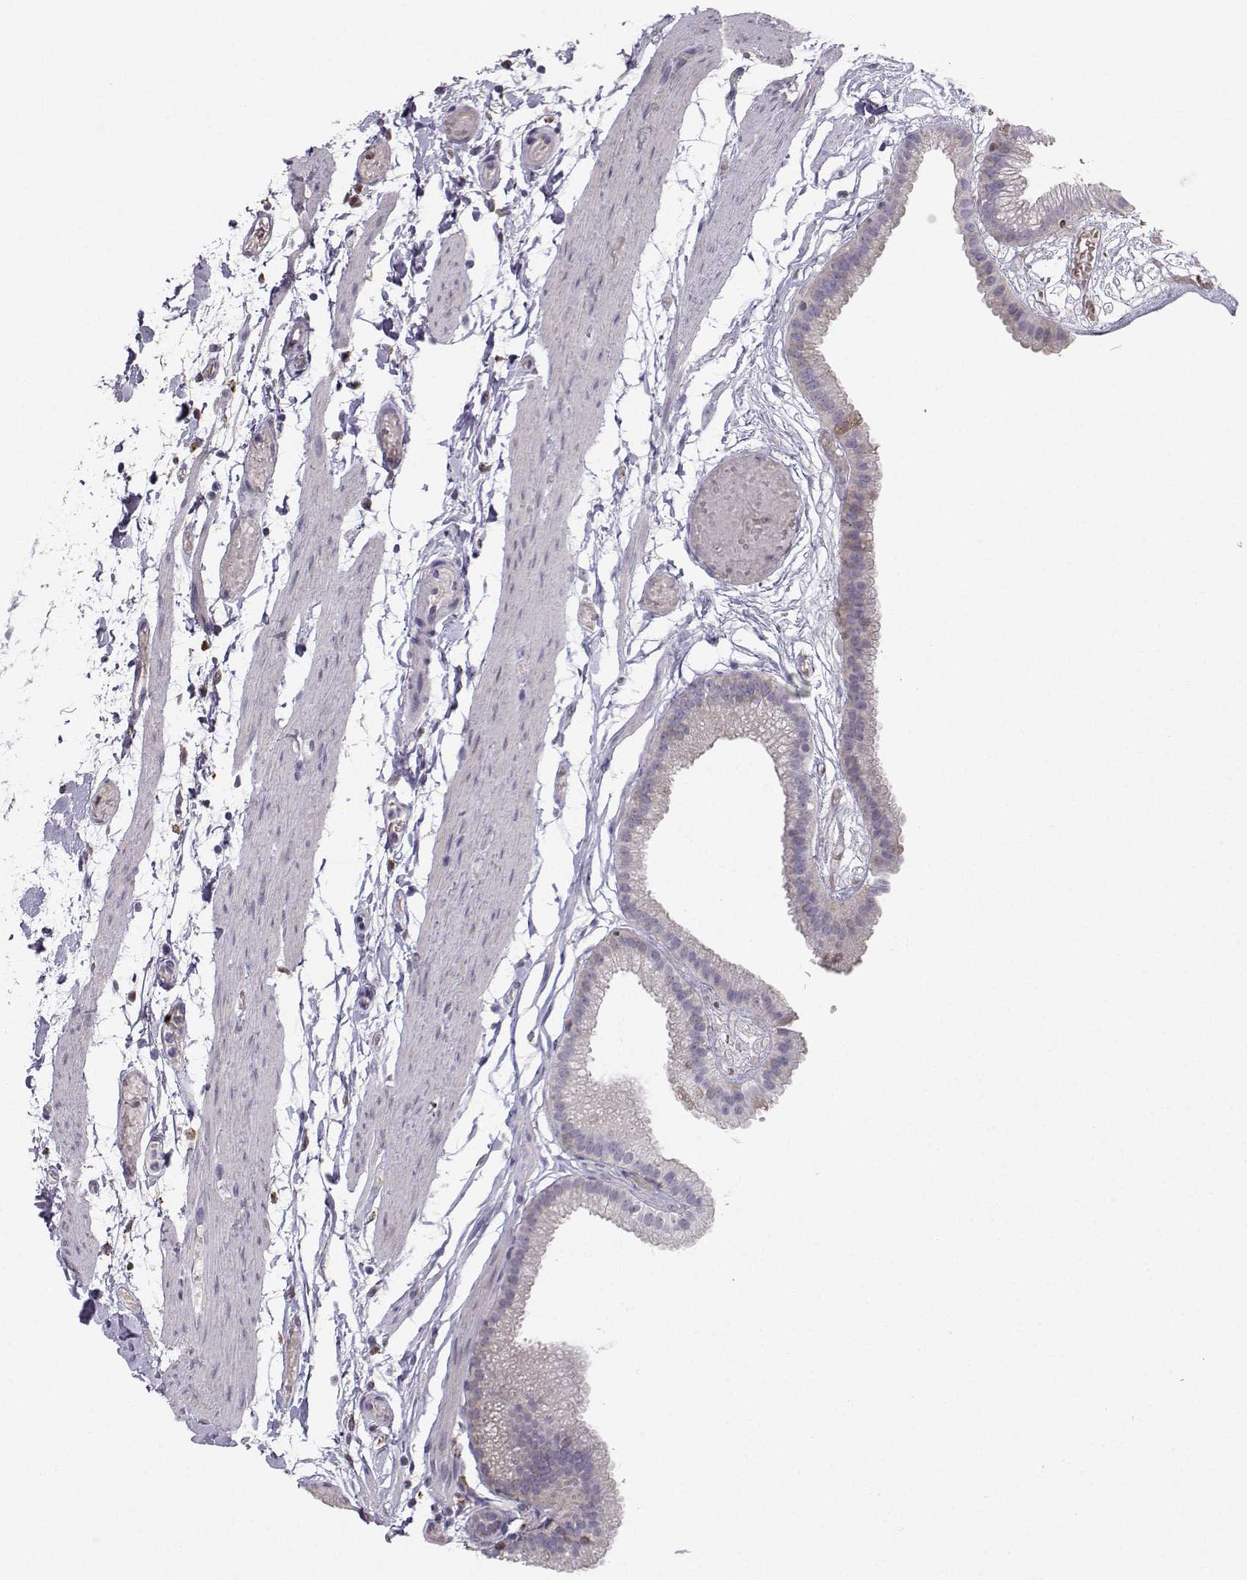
{"staining": {"intensity": "negative", "quantity": "none", "location": "none"}, "tissue": "gallbladder", "cell_type": "Glandular cells", "image_type": "normal", "snomed": [{"axis": "morphology", "description": "Normal tissue, NOS"}, {"axis": "topography", "description": "Gallbladder"}], "caption": "Gallbladder was stained to show a protein in brown. There is no significant positivity in glandular cells. (DAB (3,3'-diaminobenzidine) immunohistochemistry (IHC) with hematoxylin counter stain).", "gene": "DCLK3", "patient": {"sex": "female", "age": 45}}